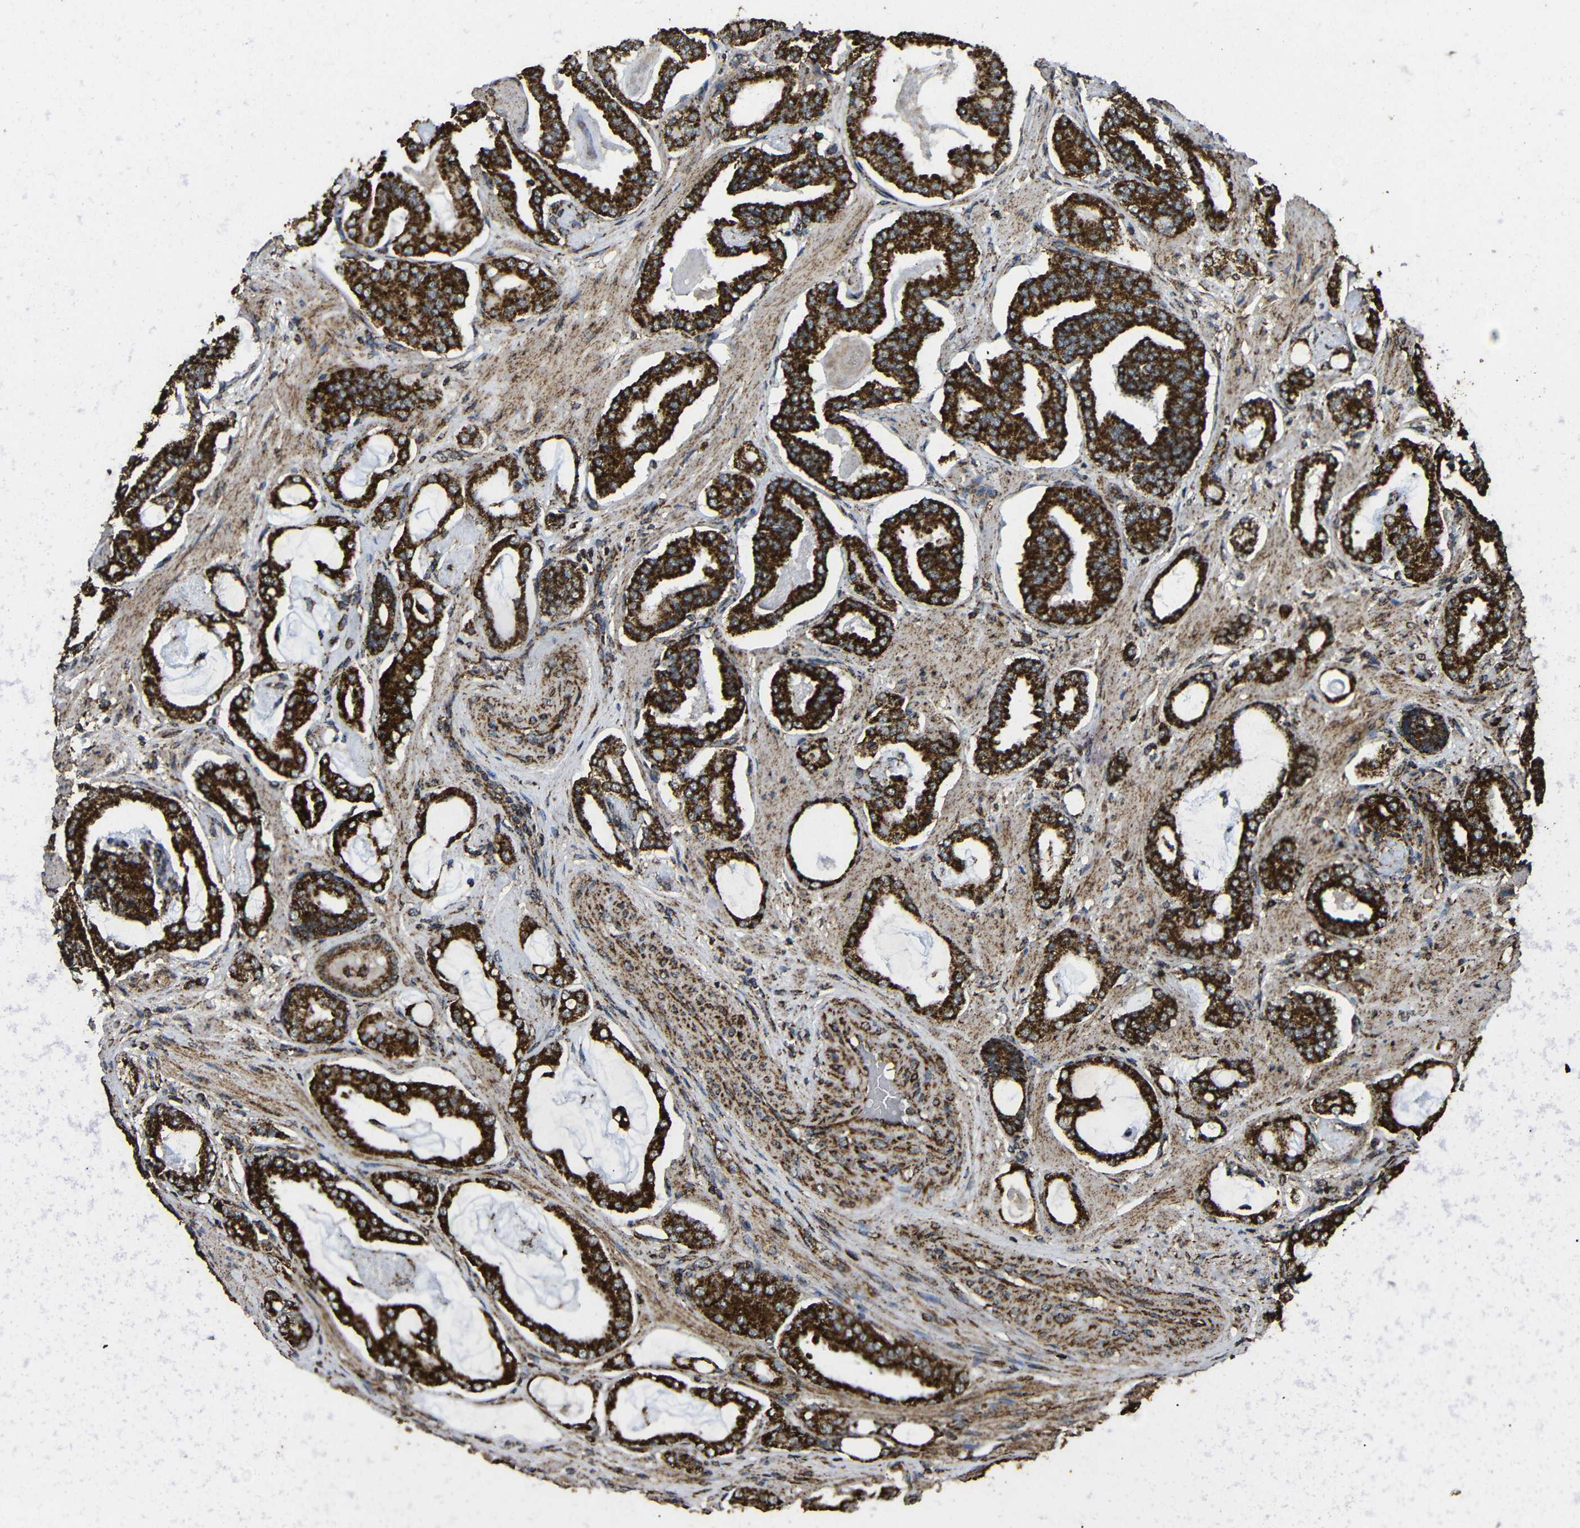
{"staining": {"intensity": "strong", "quantity": ">75%", "location": "cytoplasmic/membranous"}, "tissue": "prostate cancer", "cell_type": "Tumor cells", "image_type": "cancer", "snomed": [{"axis": "morphology", "description": "Adenocarcinoma, Low grade"}, {"axis": "topography", "description": "Prostate"}], "caption": "A high amount of strong cytoplasmic/membranous positivity is appreciated in about >75% of tumor cells in low-grade adenocarcinoma (prostate) tissue. (Stains: DAB in brown, nuclei in blue, Microscopy: brightfield microscopy at high magnification).", "gene": "ATP5F1A", "patient": {"sex": "male", "age": 53}}